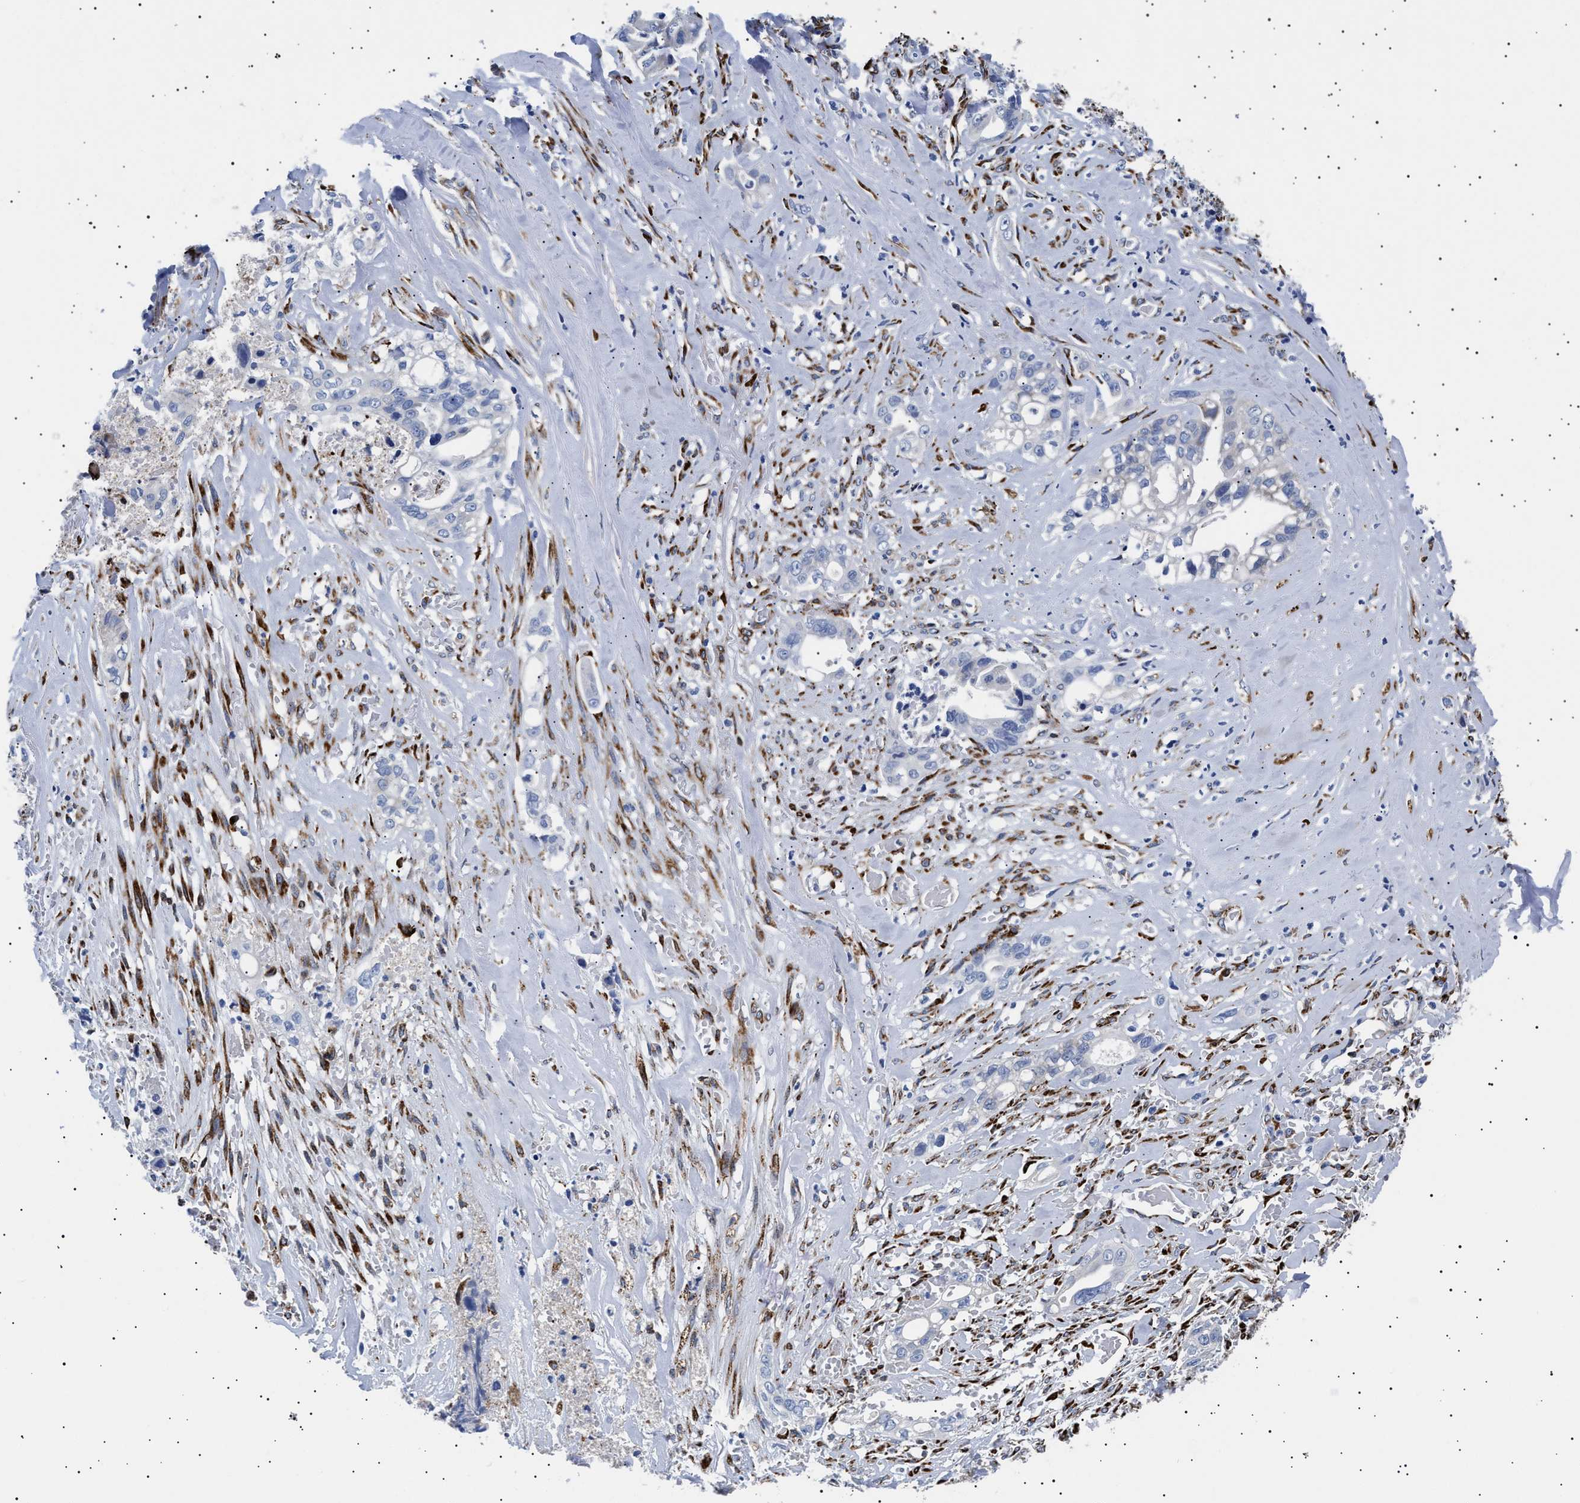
{"staining": {"intensity": "negative", "quantity": "none", "location": "none"}, "tissue": "liver cancer", "cell_type": "Tumor cells", "image_type": "cancer", "snomed": [{"axis": "morphology", "description": "Cholangiocarcinoma"}, {"axis": "topography", "description": "Liver"}], "caption": "A micrograph of human liver cholangiocarcinoma is negative for staining in tumor cells.", "gene": "HEMGN", "patient": {"sex": "female", "age": 70}}